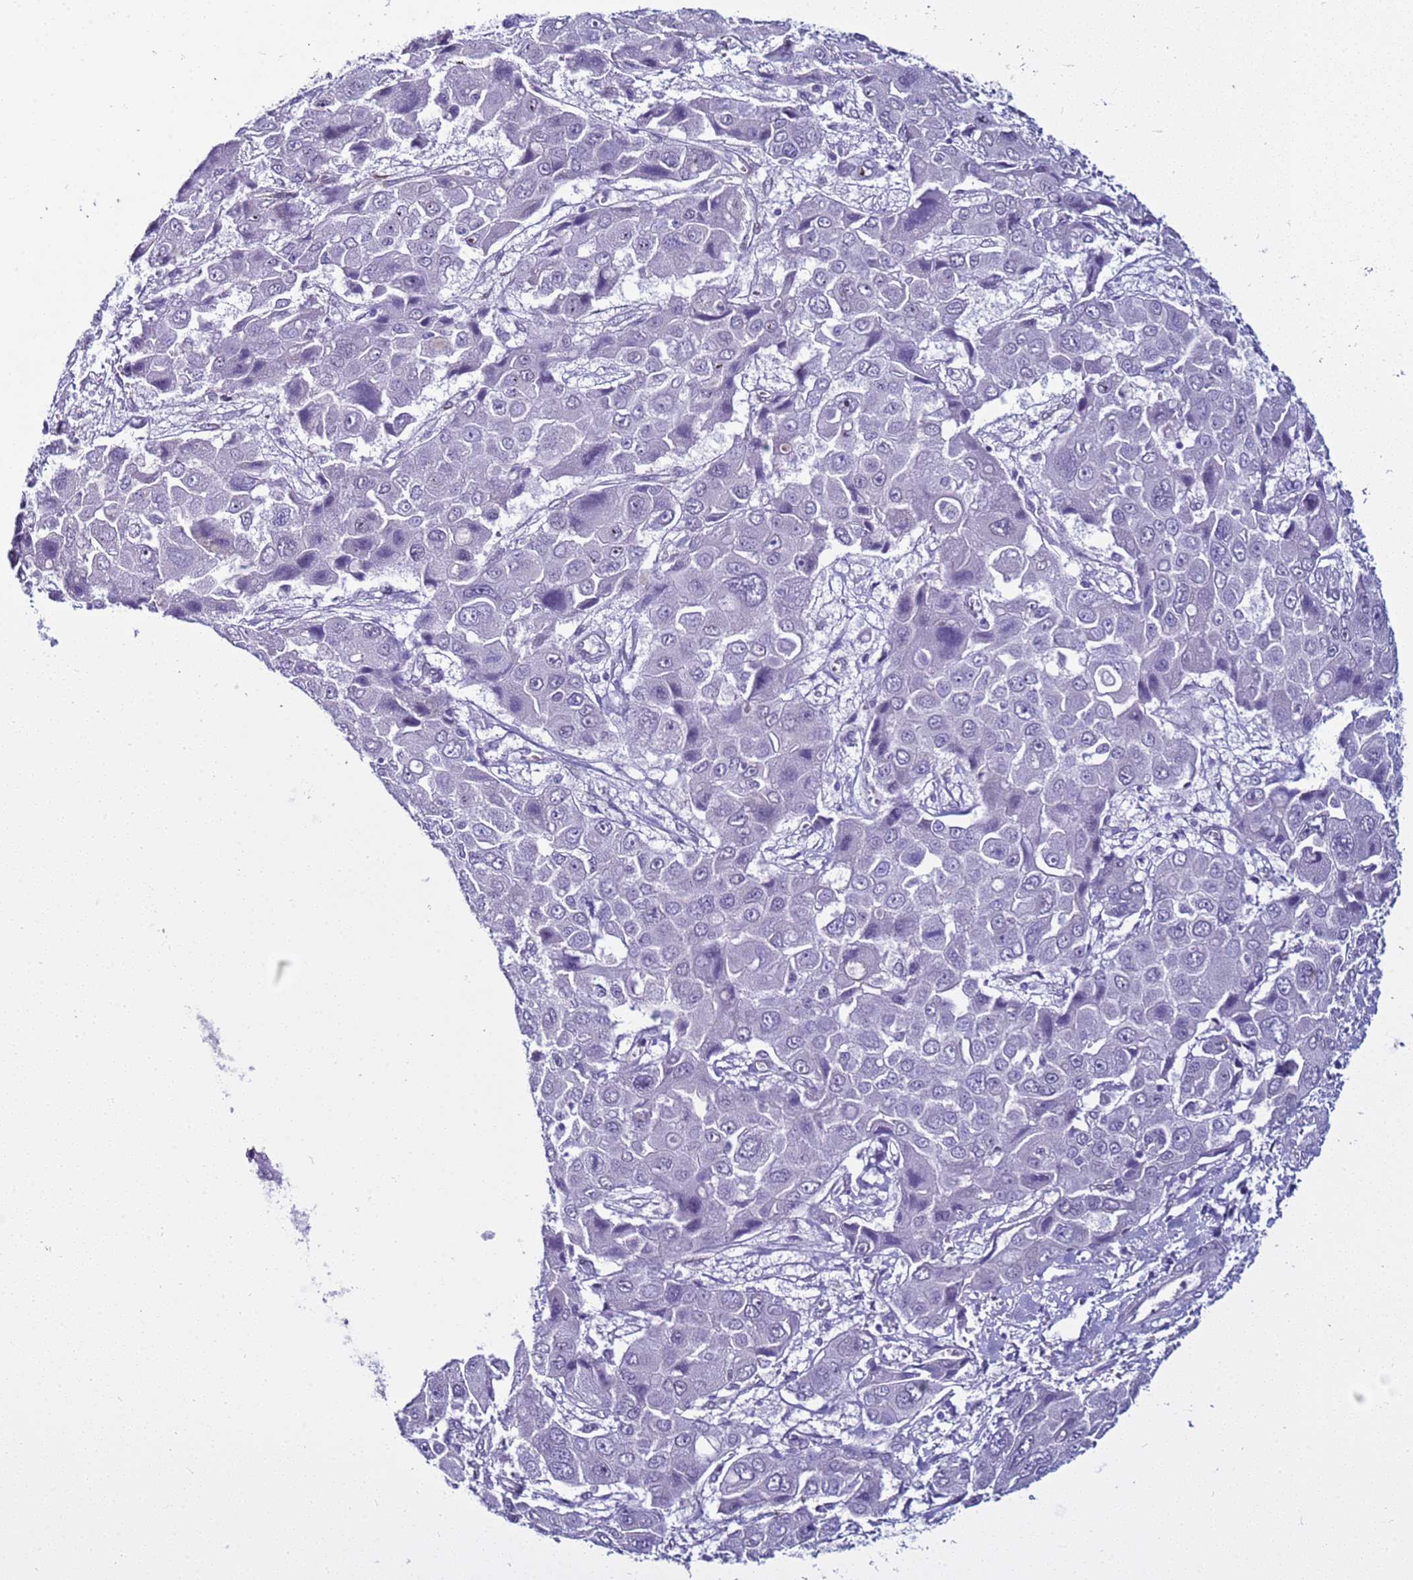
{"staining": {"intensity": "negative", "quantity": "none", "location": "none"}, "tissue": "liver cancer", "cell_type": "Tumor cells", "image_type": "cancer", "snomed": [{"axis": "morphology", "description": "Cholangiocarcinoma"}, {"axis": "topography", "description": "Liver"}], "caption": "Tumor cells are negative for brown protein staining in liver cholangiocarcinoma.", "gene": "LRRC10B", "patient": {"sex": "male", "age": 67}}